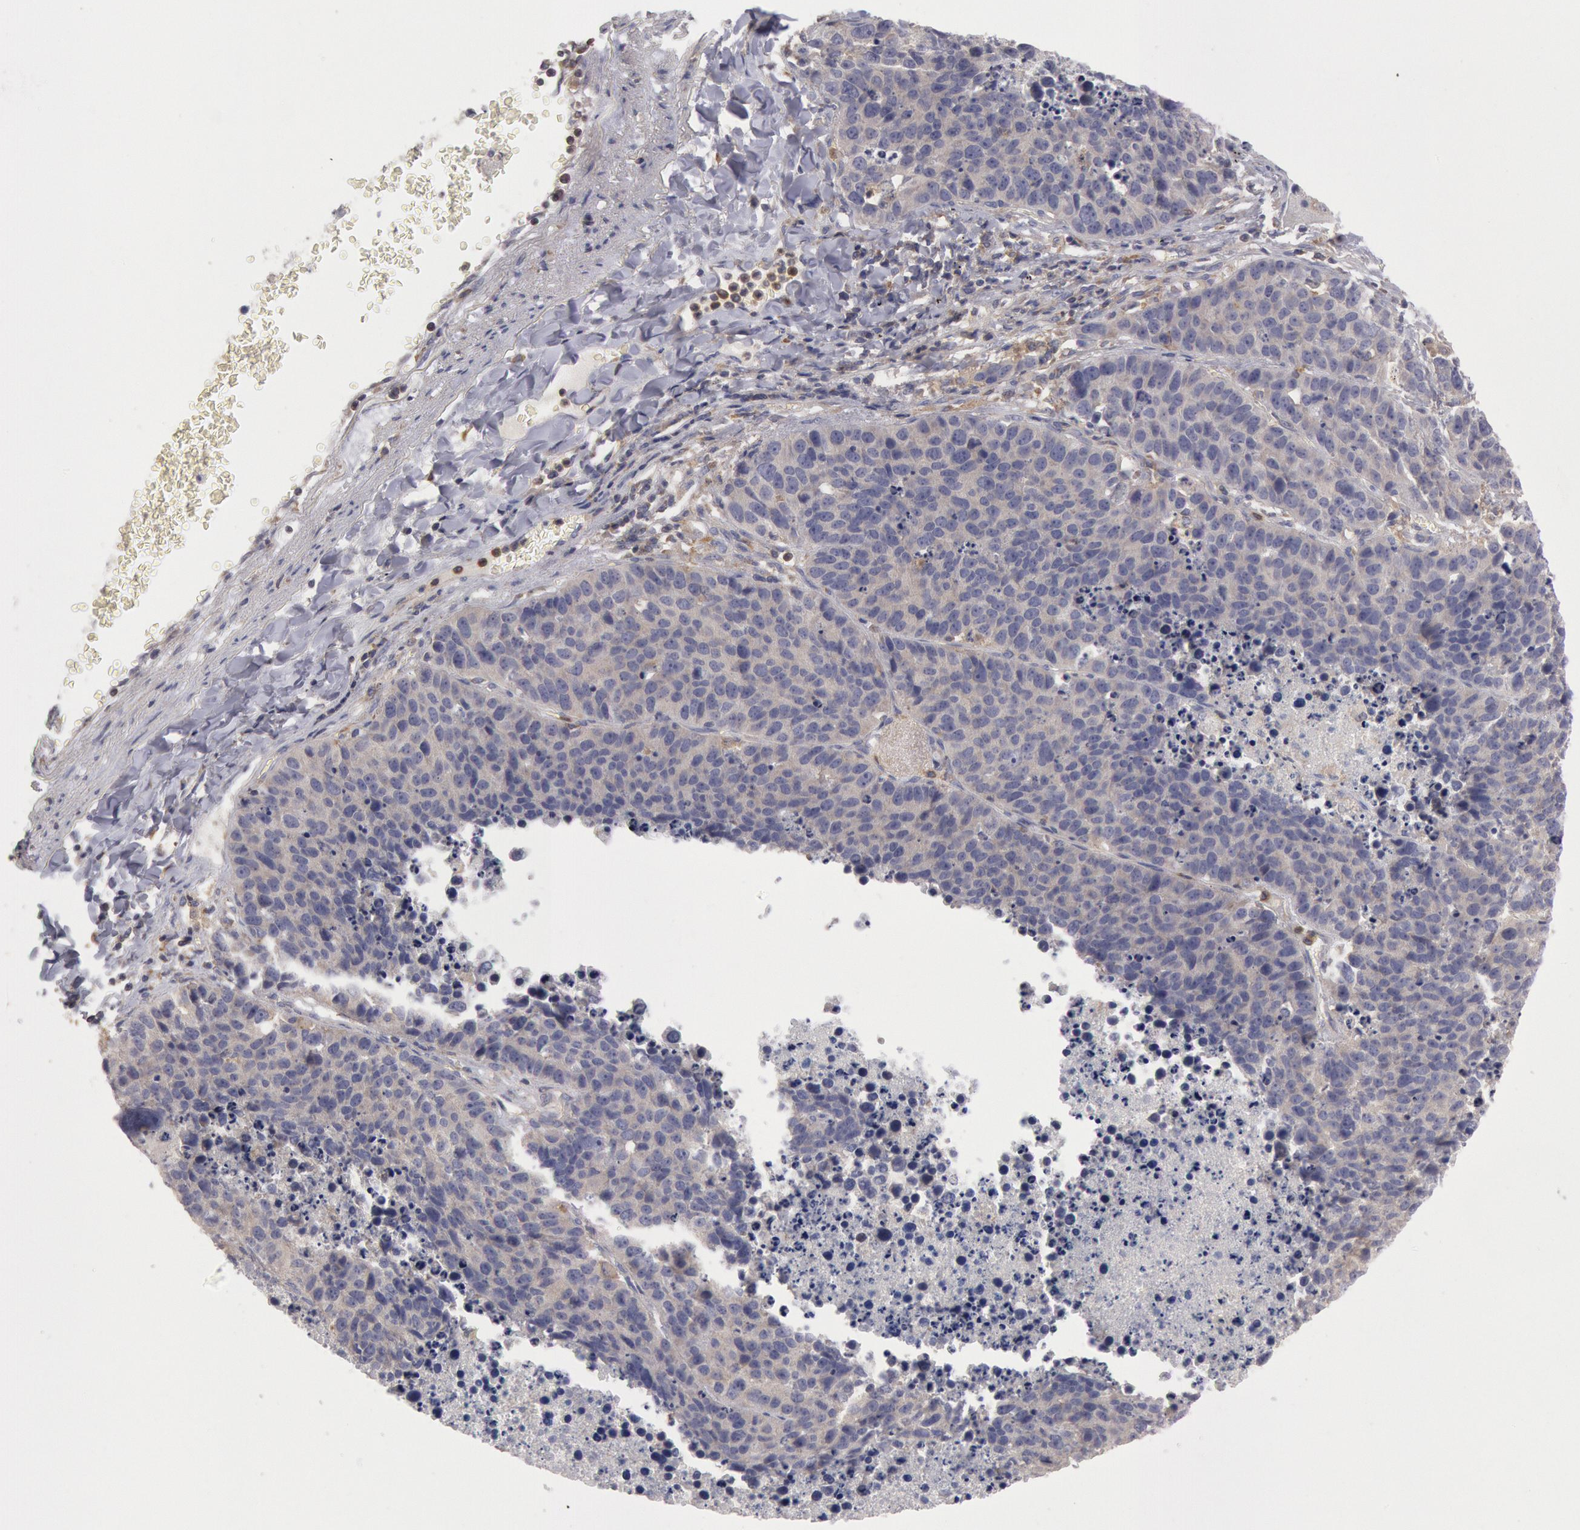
{"staining": {"intensity": "negative", "quantity": "none", "location": "none"}, "tissue": "lung cancer", "cell_type": "Tumor cells", "image_type": "cancer", "snomed": [{"axis": "morphology", "description": "Carcinoid, malignant, NOS"}, {"axis": "topography", "description": "Lung"}], "caption": "DAB immunohistochemical staining of human lung cancer shows no significant positivity in tumor cells.", "gene": "PIK3R1", "patient": {"sex": "male", "age": 60}}